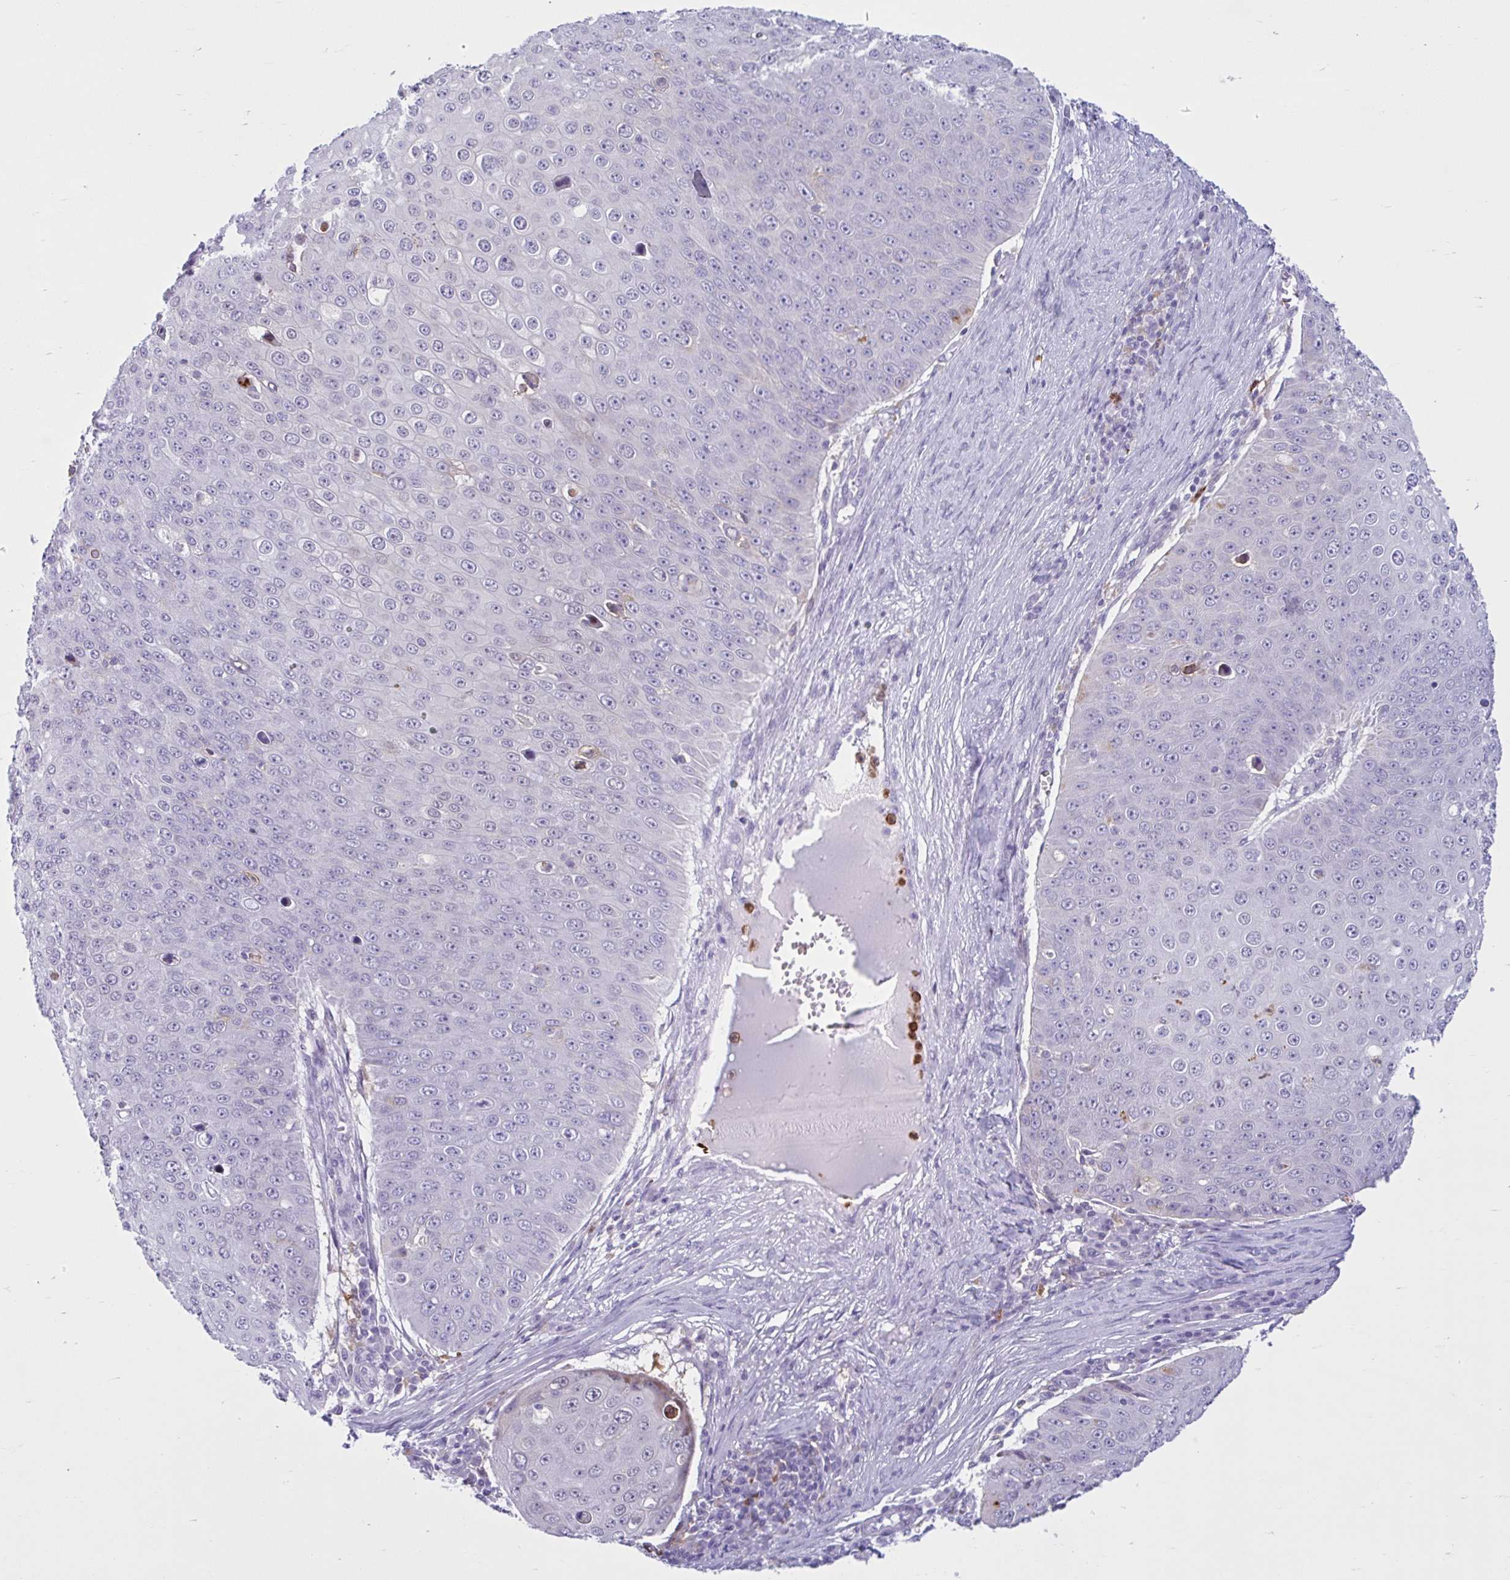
{"staining": {"intensity": "weak", "quantity": "<25%", "location": "cytoplasmic/membranous"}, "tissue": "skin cancer", "cell_type": "Tumor cells", "image_type": "cancer", "snomed": [{"axis": "morphology", "description": "Squamous cell carcinoma, NOS"}, {"axis": "topography", "description": "Skin"}], "caption": "There is no significant staining in tumor cells of skin squamous cell carcinoma.", "gene": "CEP120", "patient": {"sex": "male", "age": 71}}